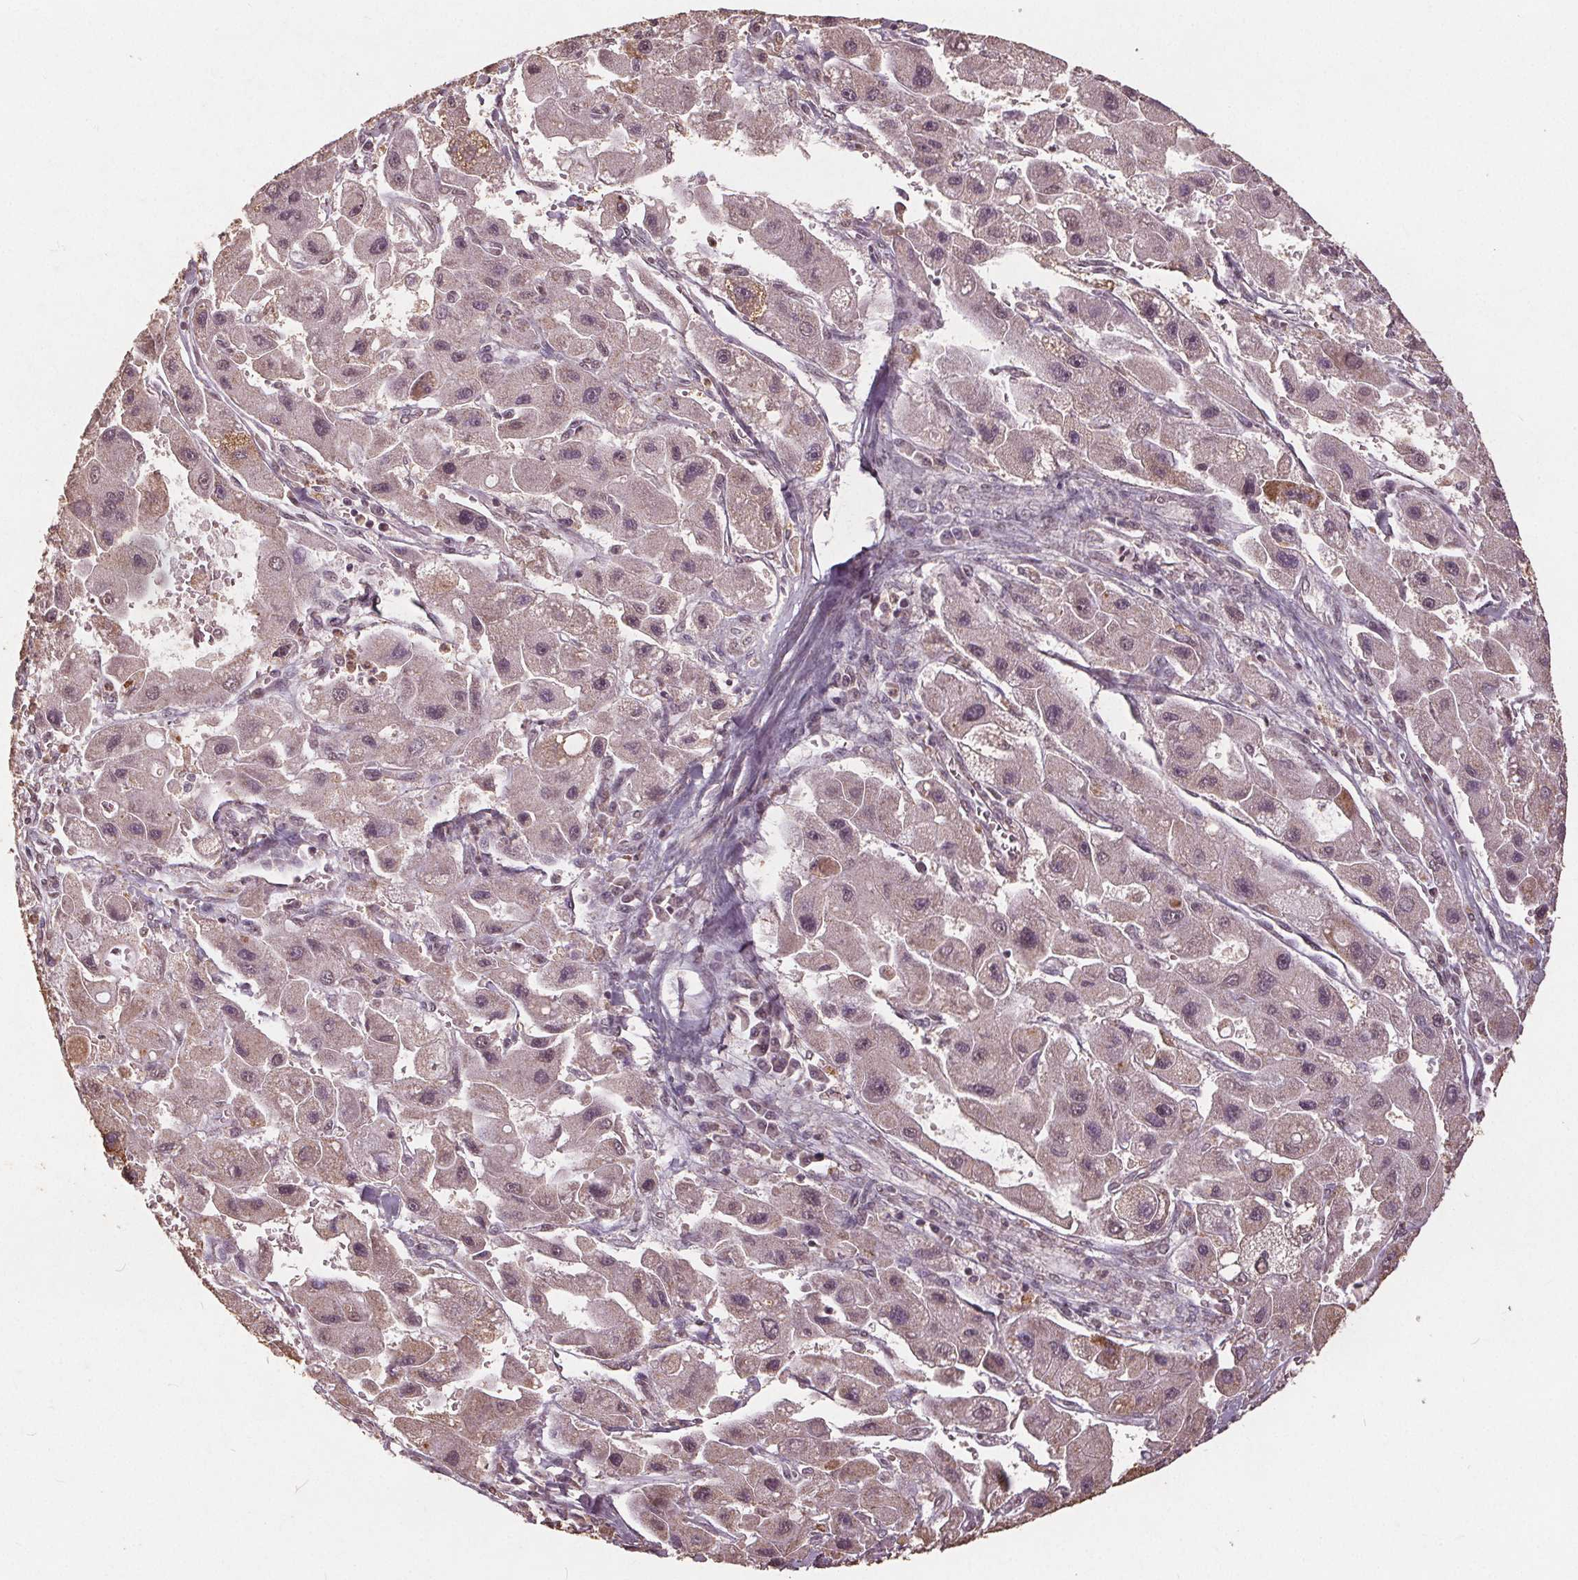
{"staining": {"intensity": "weak", "quantity": "25%-75%", "location": "cytoplasmic/membranous"}, "tissue": "liver cancer", "cell_type": "Tumor cells", "image_type": "cancer", "snomed": [{"axis": "morphology", "description": "Carcinoma, Hepatocellular, NOS"}, {"axis": "topography", "description": "Liver"}], "caption": "A high-resolution histopathology image shows IHC staining of liver cancer, which displays weak cytoplasmic/membranous expression in approximately 25%-75% of tumor cells.", "gene": "DSG3", "patient": {"sex": "male", "age": 24}}